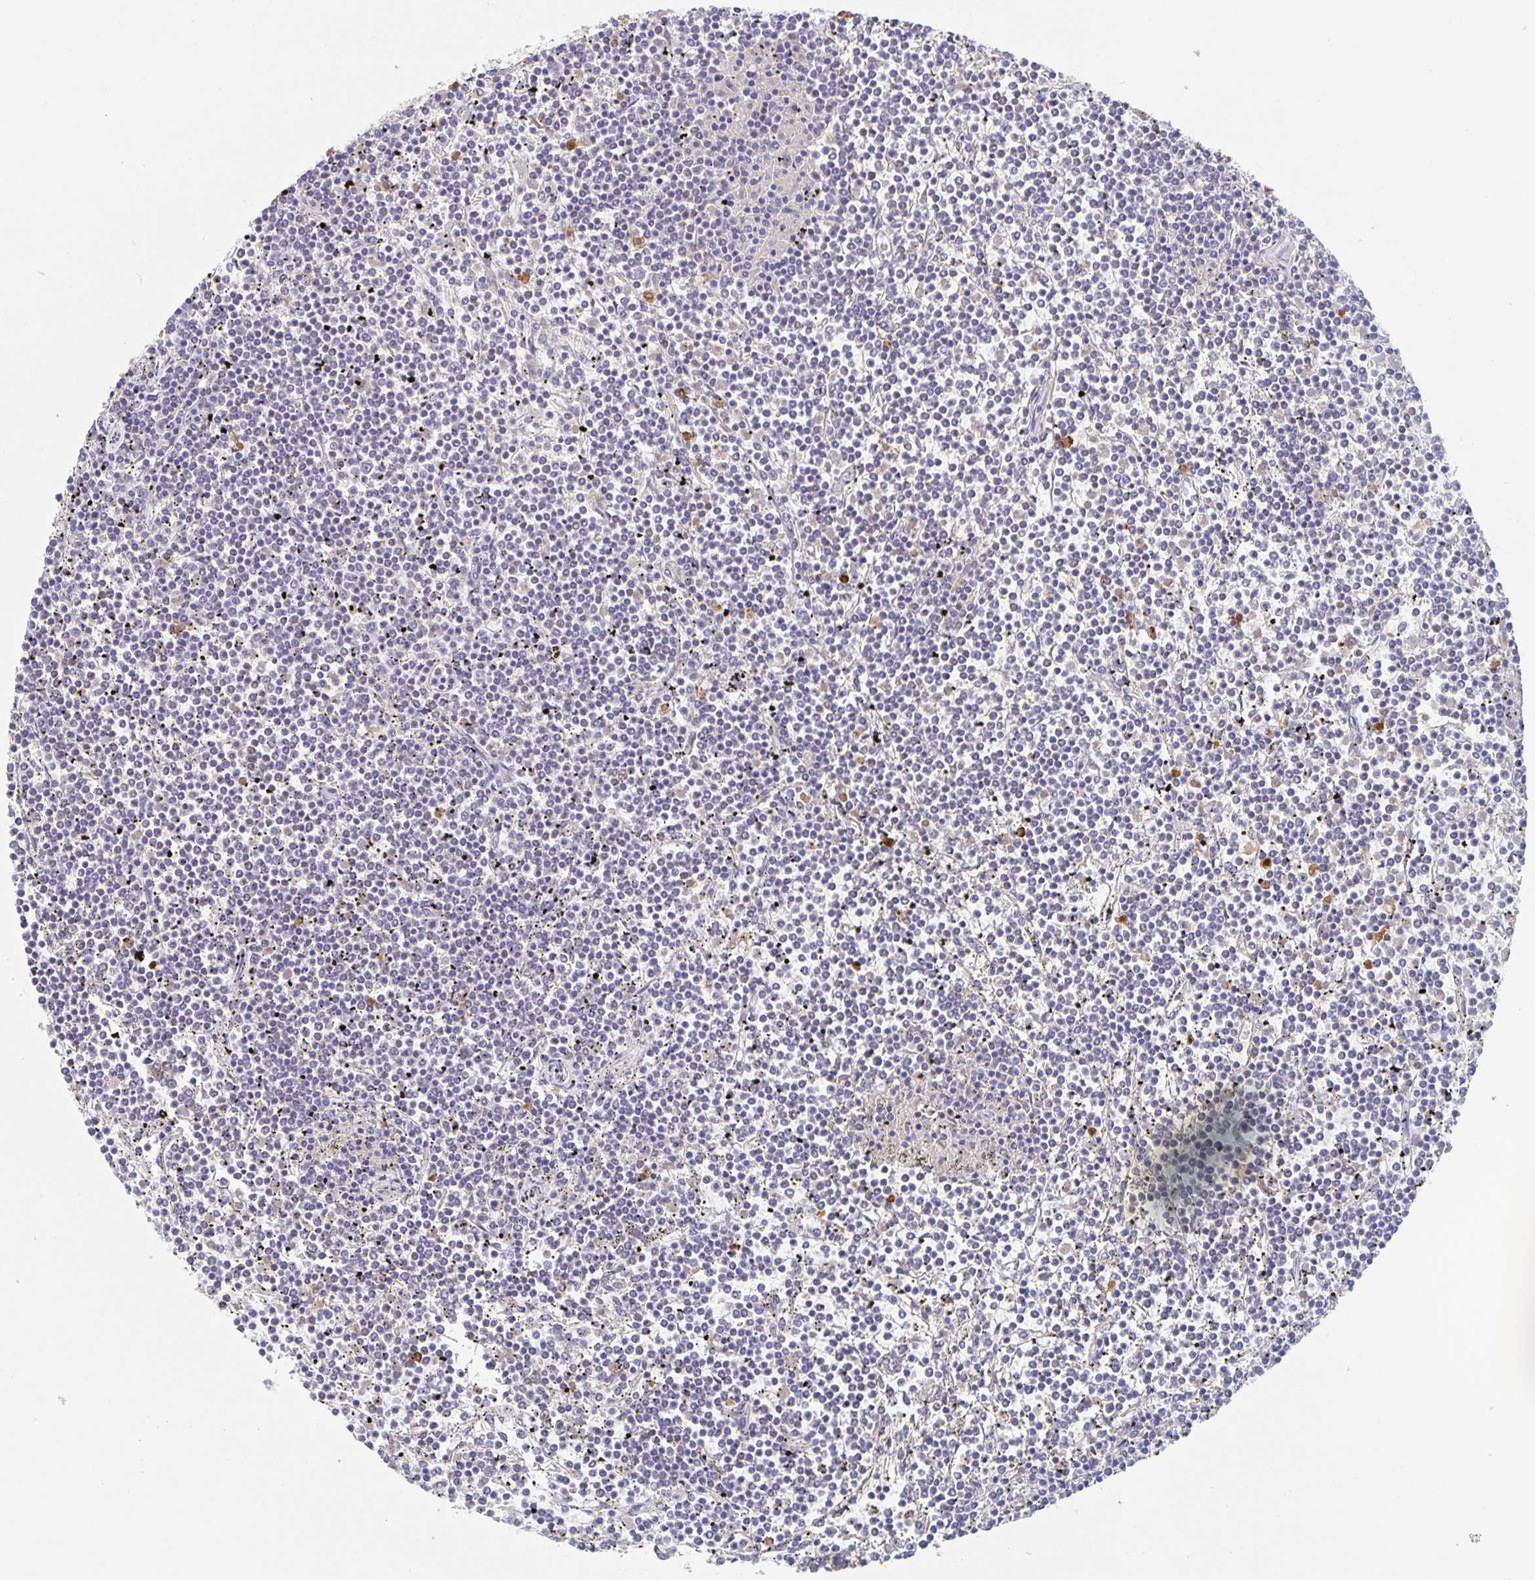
{"staining": {"intensity": "negative", "quantity": "none", "location": "none"}, "tissue": "lymphoma", "cell_type": "Tumor cells", "image_type": "cancer", "snomed": [{"axis": "morphology", "description": "Malignant lymphoma, non-Hodgkin's type, Low grade"}, {"axis": "topography", "description": "Spleen"}], "caption": "The histopathology image displays no significant staining in tumor cells of low-grade malignant lymphoma, non-Hodgkin's type.", "gene": "CDC42BPG", "patient": {"sex": "female", "age": 19}}